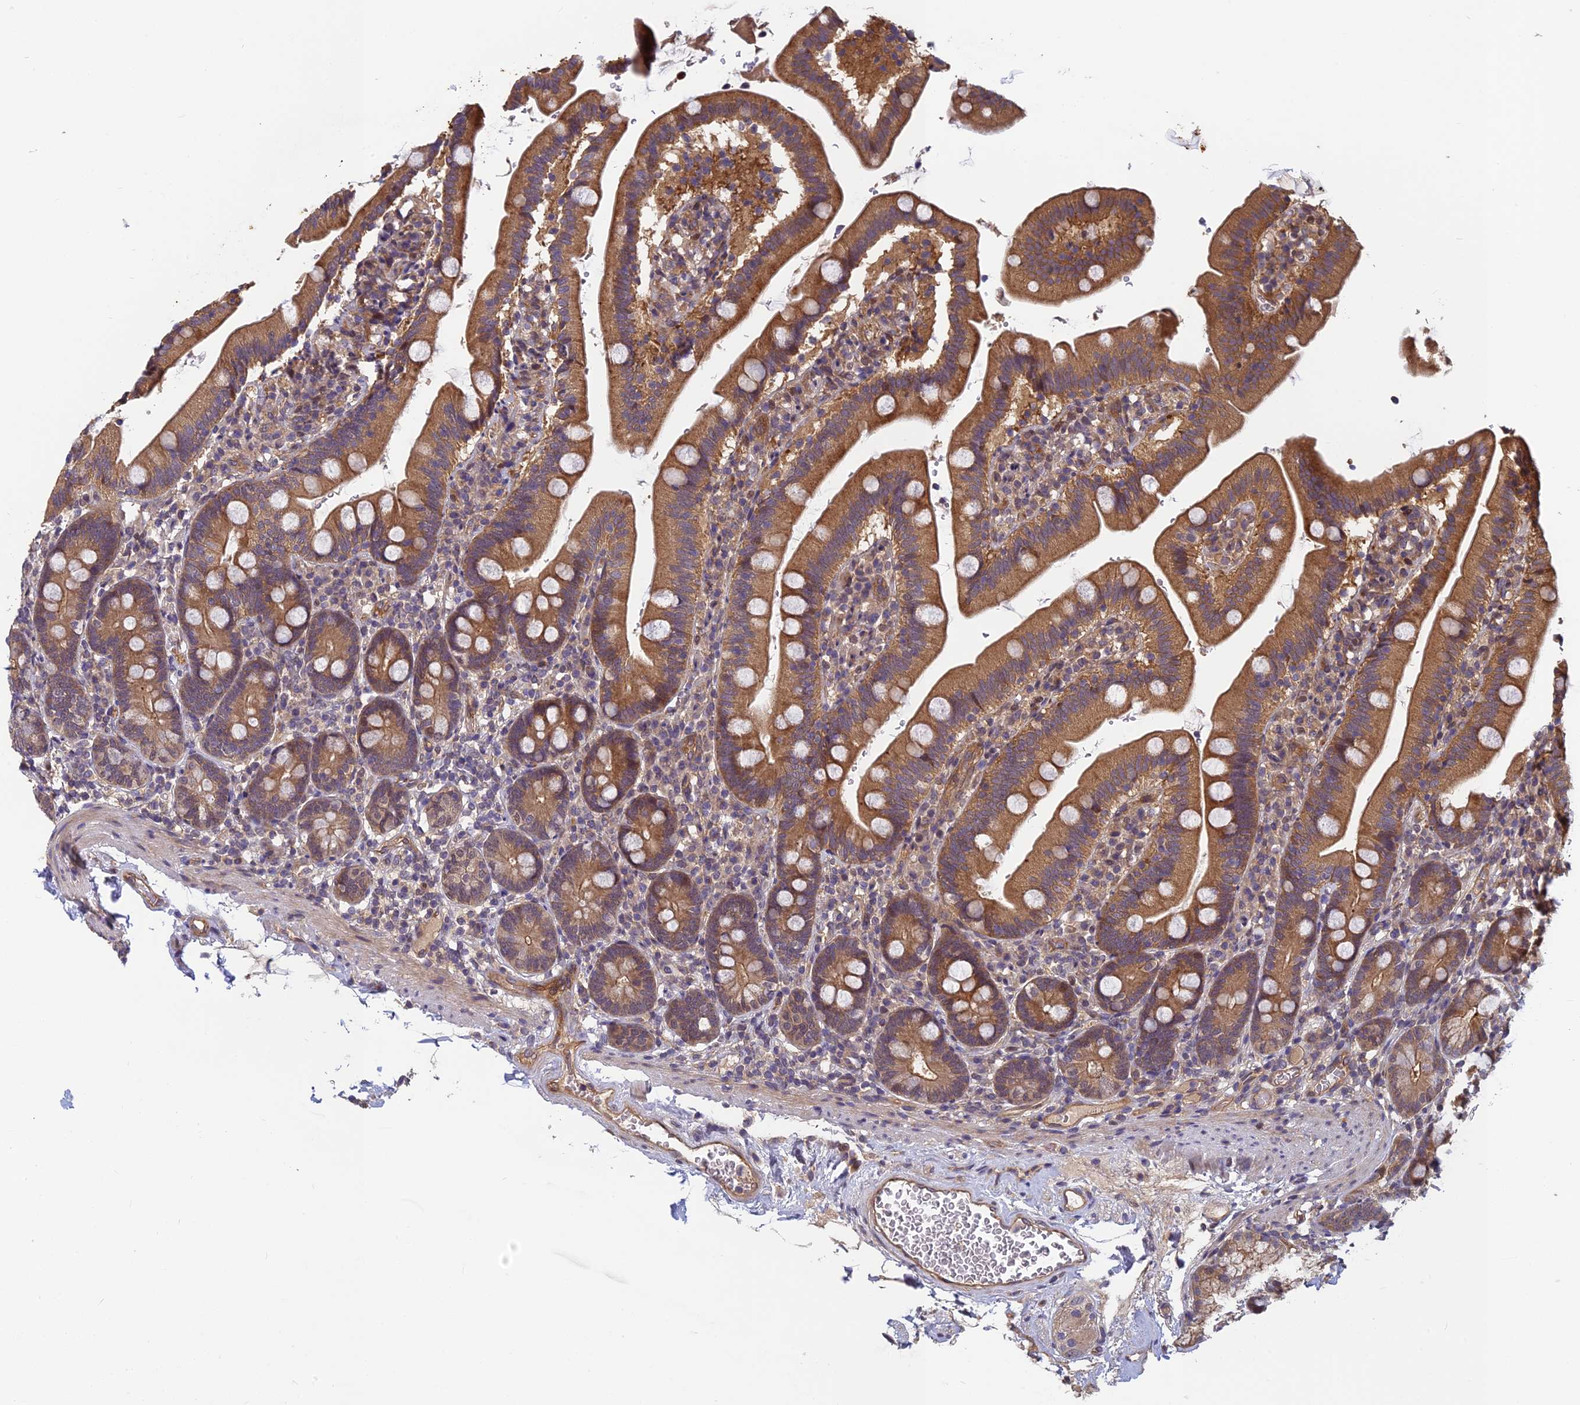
{"staining": {"intensity": "moderate", "quantity": ">75%", "location": "cytoplasmic/membranous"}, "tissue": "duodenum", "cell_type": "Glandular cells", "image_type": "normal", "snomed": [{"axis": "morphology", "description": "Normal tissue, NOS"}, {"axis": "topography", "description": "Duodenum"}], "caption": "This micrograph reveals IHC staining of benign human duodenum, with medium moderate cytoplasmic/membranous positivity in approximately >75% of glandular cells.", "gene": "PIKFYVE", "patient": {"sex": "female", "age": 67}}